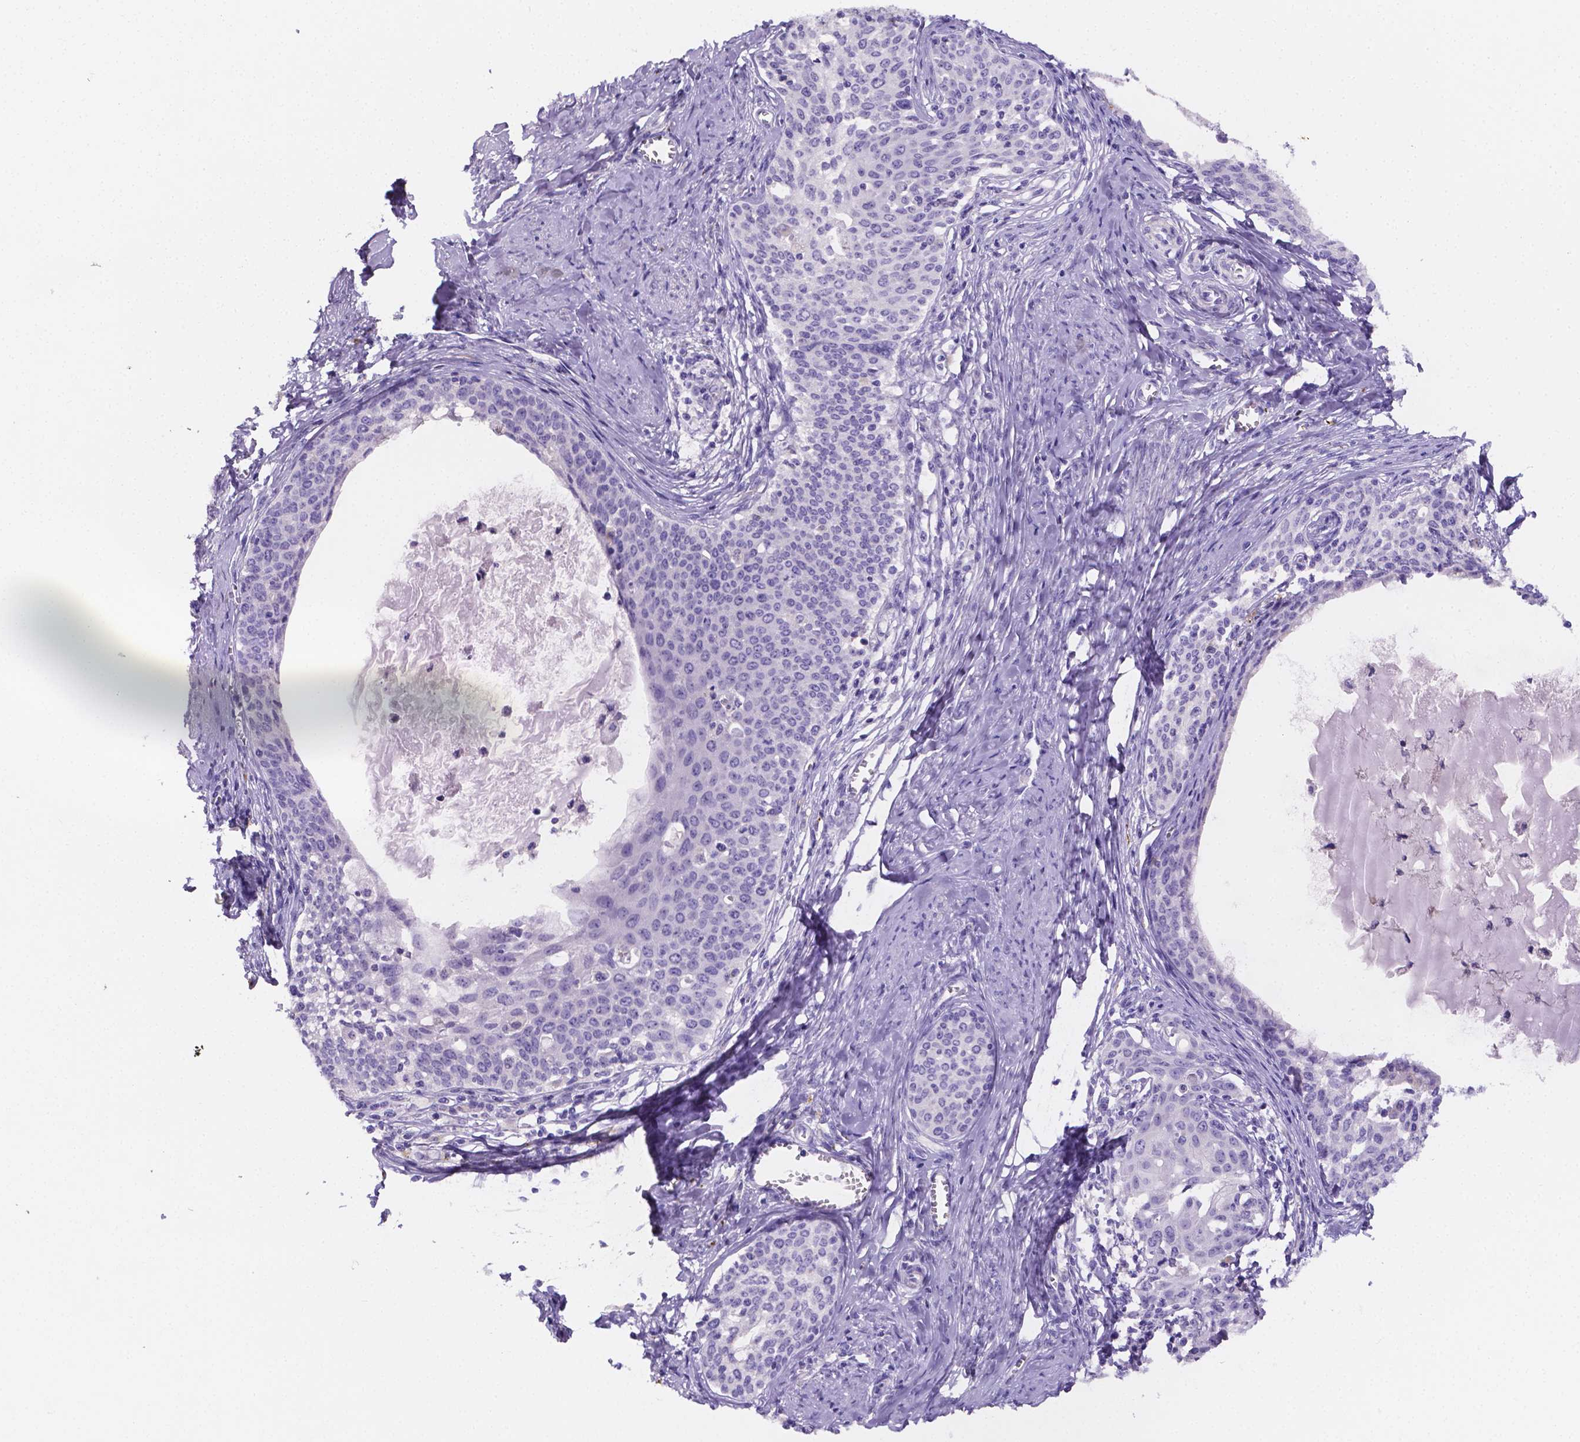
{"staining": {"intensity": "negative", "quantity": "none", "location": "none"}, "tissue": "cervical cancer", "cell_type": "Tumor cells", "image_type": "cancer", "snomed": [{"axis": "morphology", "description": "Squamous cell carcinoma, NOS"}, {"axis": "morphology", "description": "Adenocarcinoma, NOS"}, {"axis": "topography", "description": "Cervix"}], "caption": "Tumor cells are negative for brown protein staining in cervical adenocarcinoma. (DAB (3,3'-diaminobenzidine) immunohistochemistry visualized using brightfield microscopy, high magnification).", "gene": "NRGN", "patient": {"sex": "female", "age": 52}}